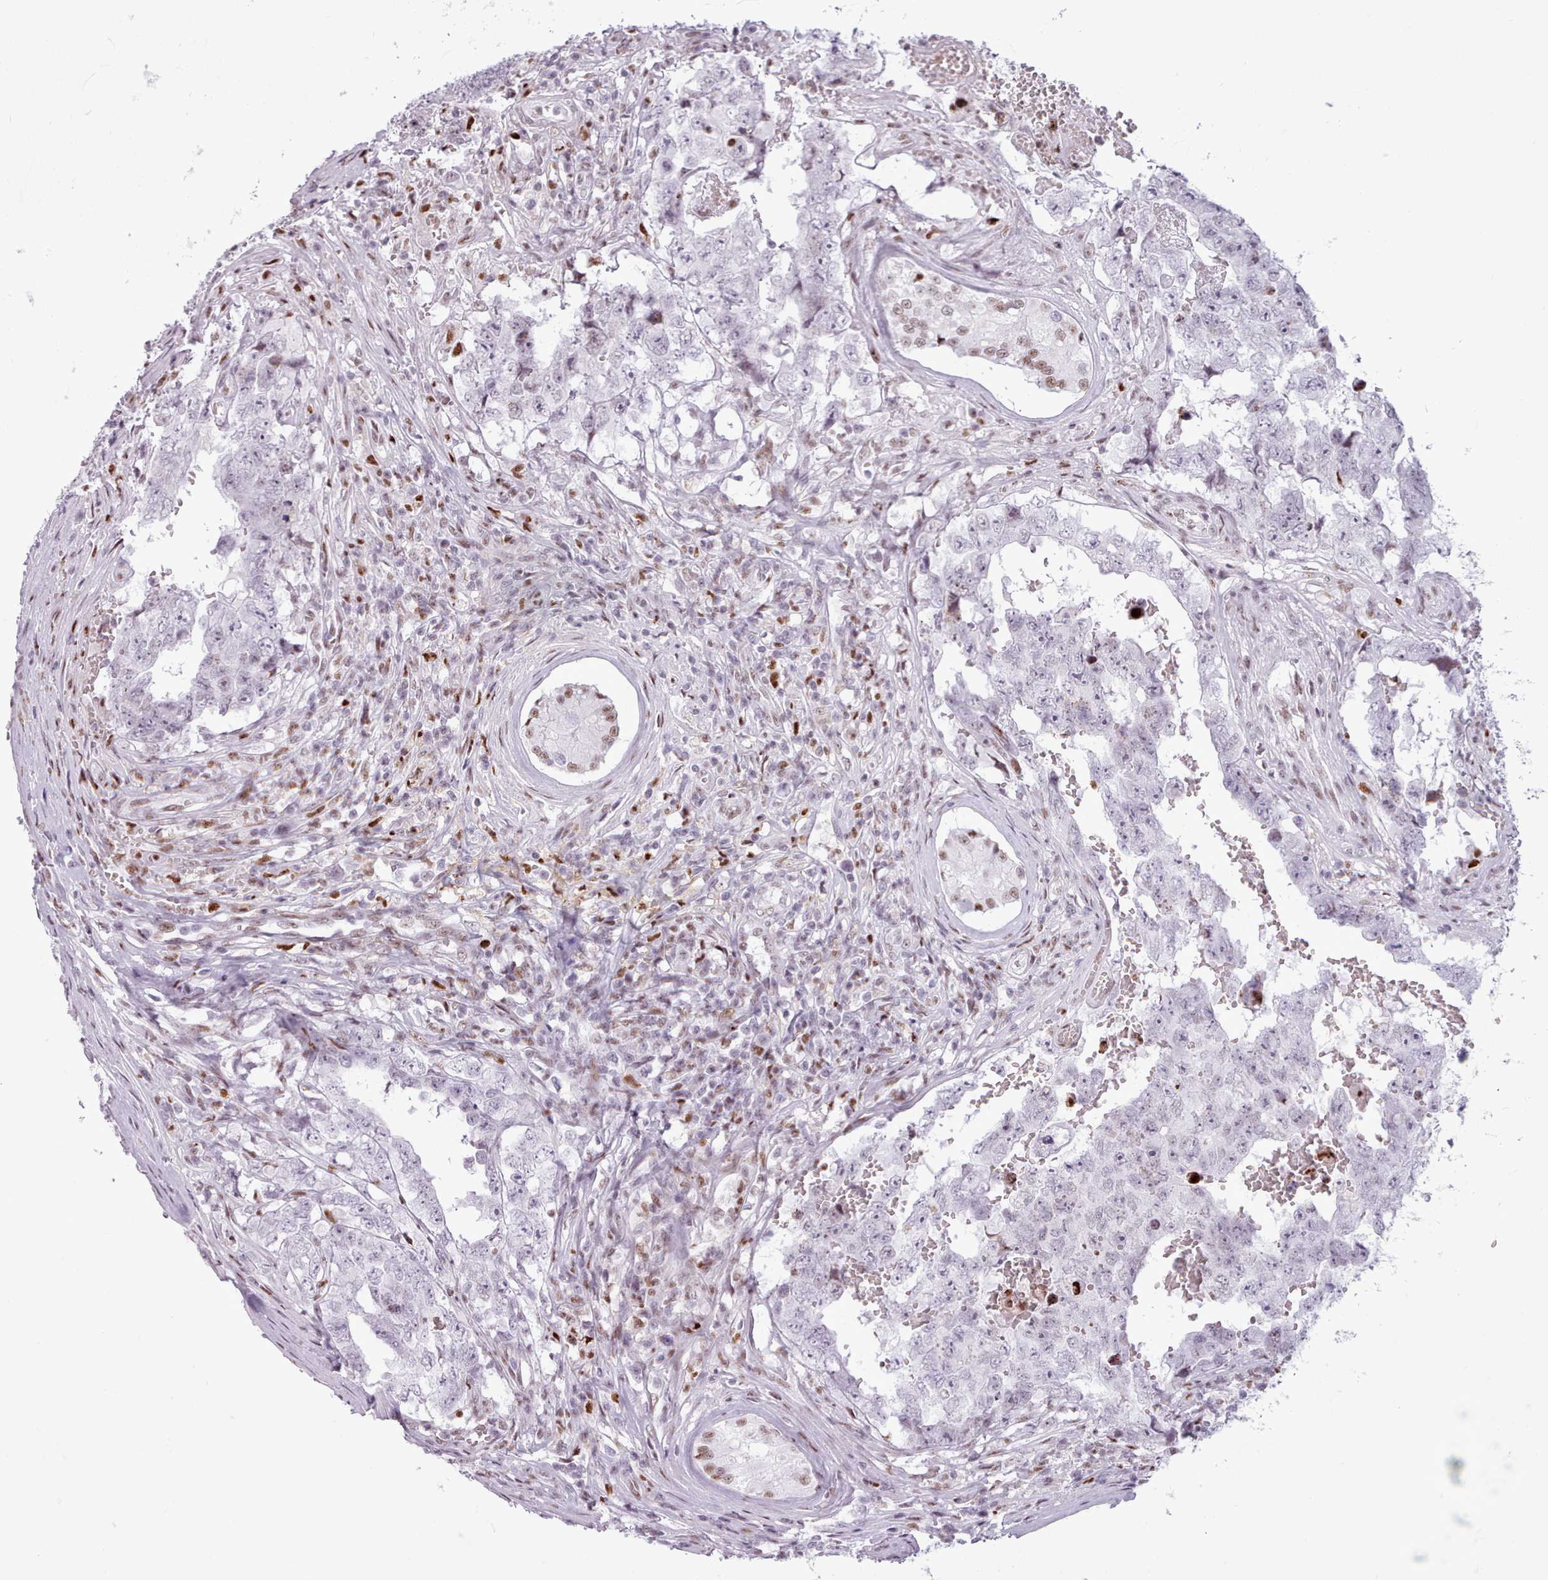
{"staining": {"intensity": "negative", "quantity": "none", "location": "none"}, "tissue": "testis cancer", "cell_type": "Tumor cells", "image_type": "cancer", "snomed": [{"axis": "morphology", "description": "Carcinoma, Embryonal, NOS"}, {"axis": "topography", "description": "Testis"}], "caption": "Photomicrograph shows no significant protein expression in tumor cells of embryonal carcinoma (testis).", "gene": "SRSF4", "patient": {"sex": "male", "age": 25}}